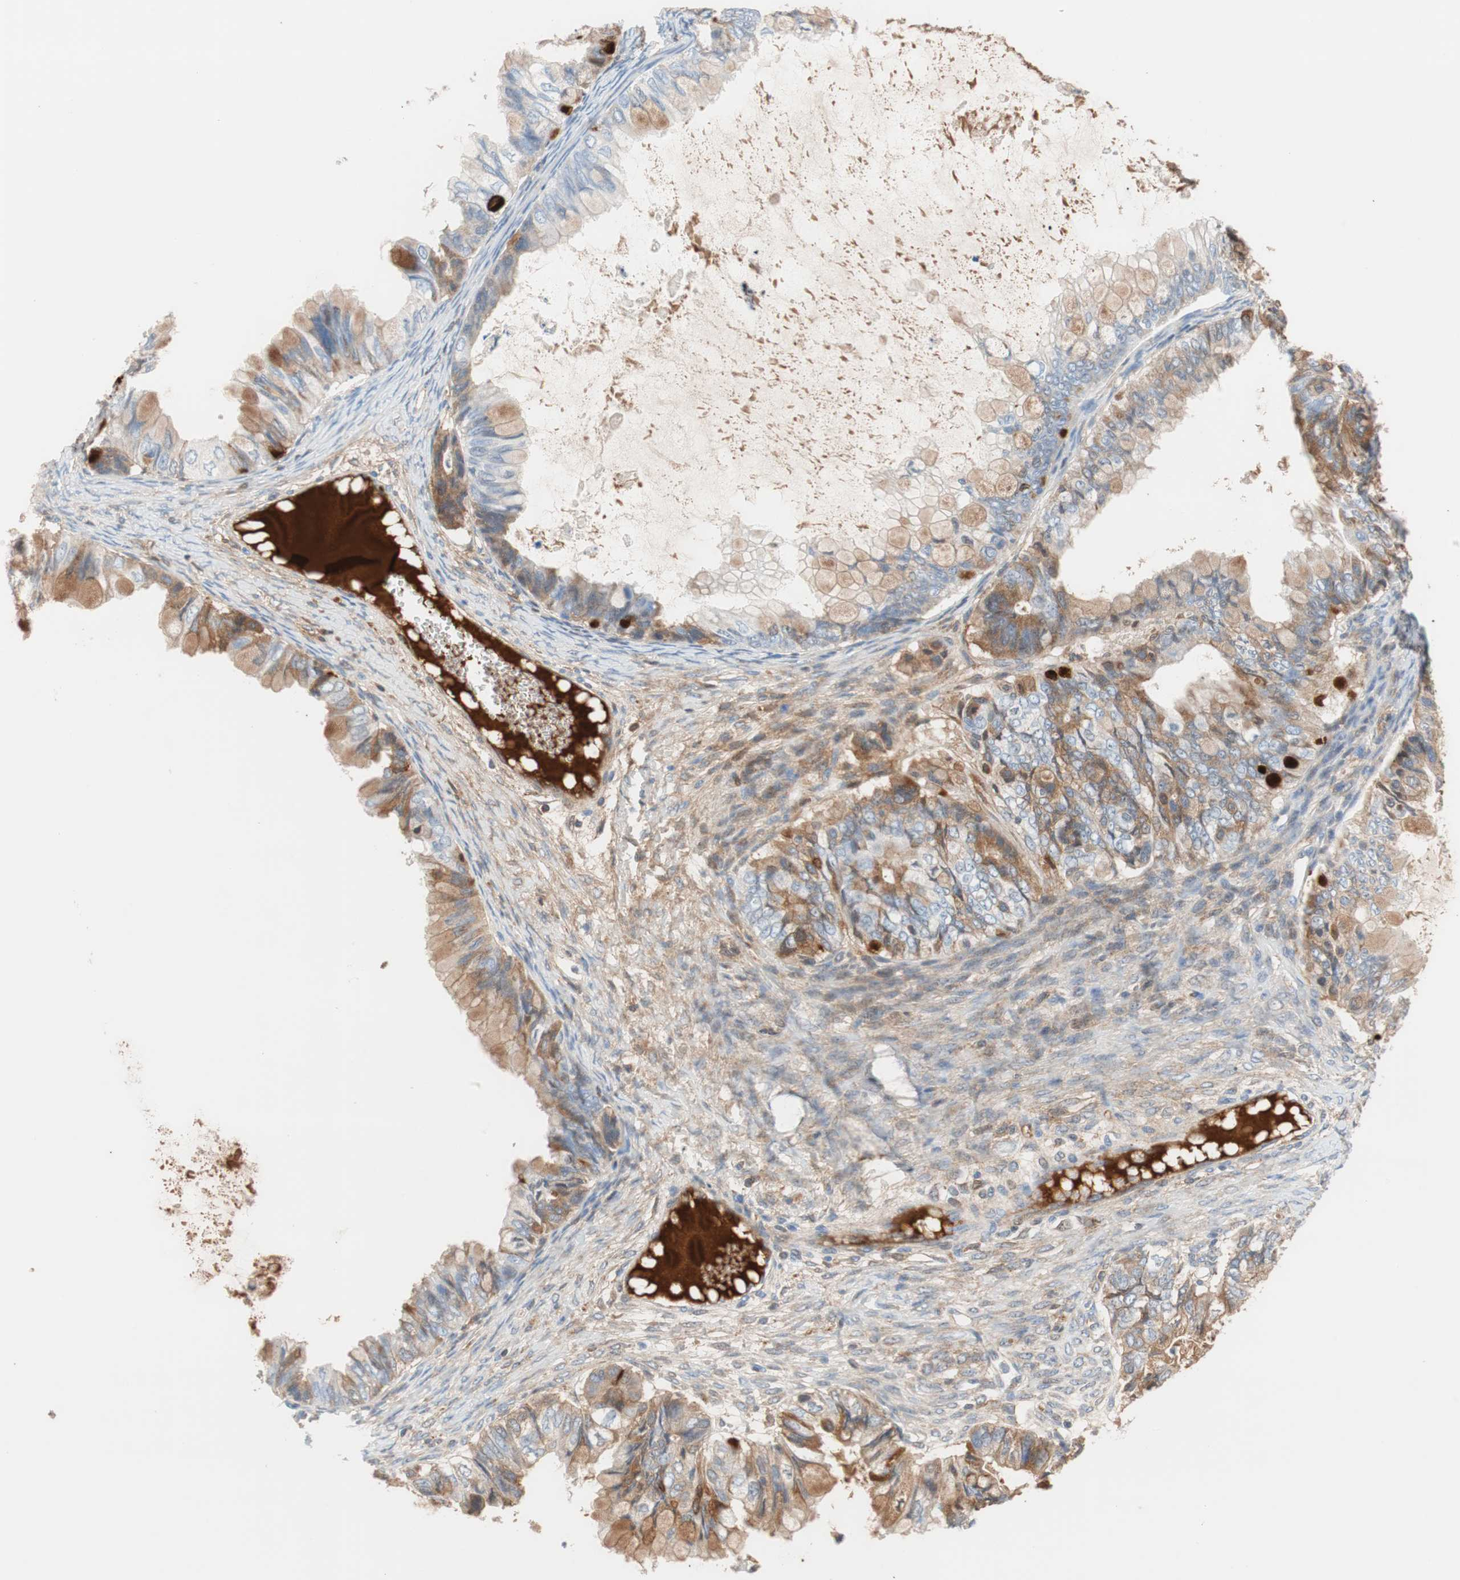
{"staining": {"intensity": "moderate", "quantity": "25%-75%", "location": "cytoplasmic/membranous"}, "tissue": "ovarian cancer", "cell_type": "Tumor cells", "image_type": "cancer", "snomed": [{"axis": "morphology", "description": "Cystadenocarcinoma, mucinous, NOS"}, {"axis": "topography", "description": "Ovary"}], "caption": "High-magnification brightfield microscopy of ovarian mucinous cystadenocarcinoma stained with DAB (brown) and counterstained with hematoxylin (blue). tumor cells exhibit moderate cytoplasmic/membranous expression is present in approximately25%-75% of cells.", "gene": "RBP4", "patient": {"sex": "female", "age": 80}}